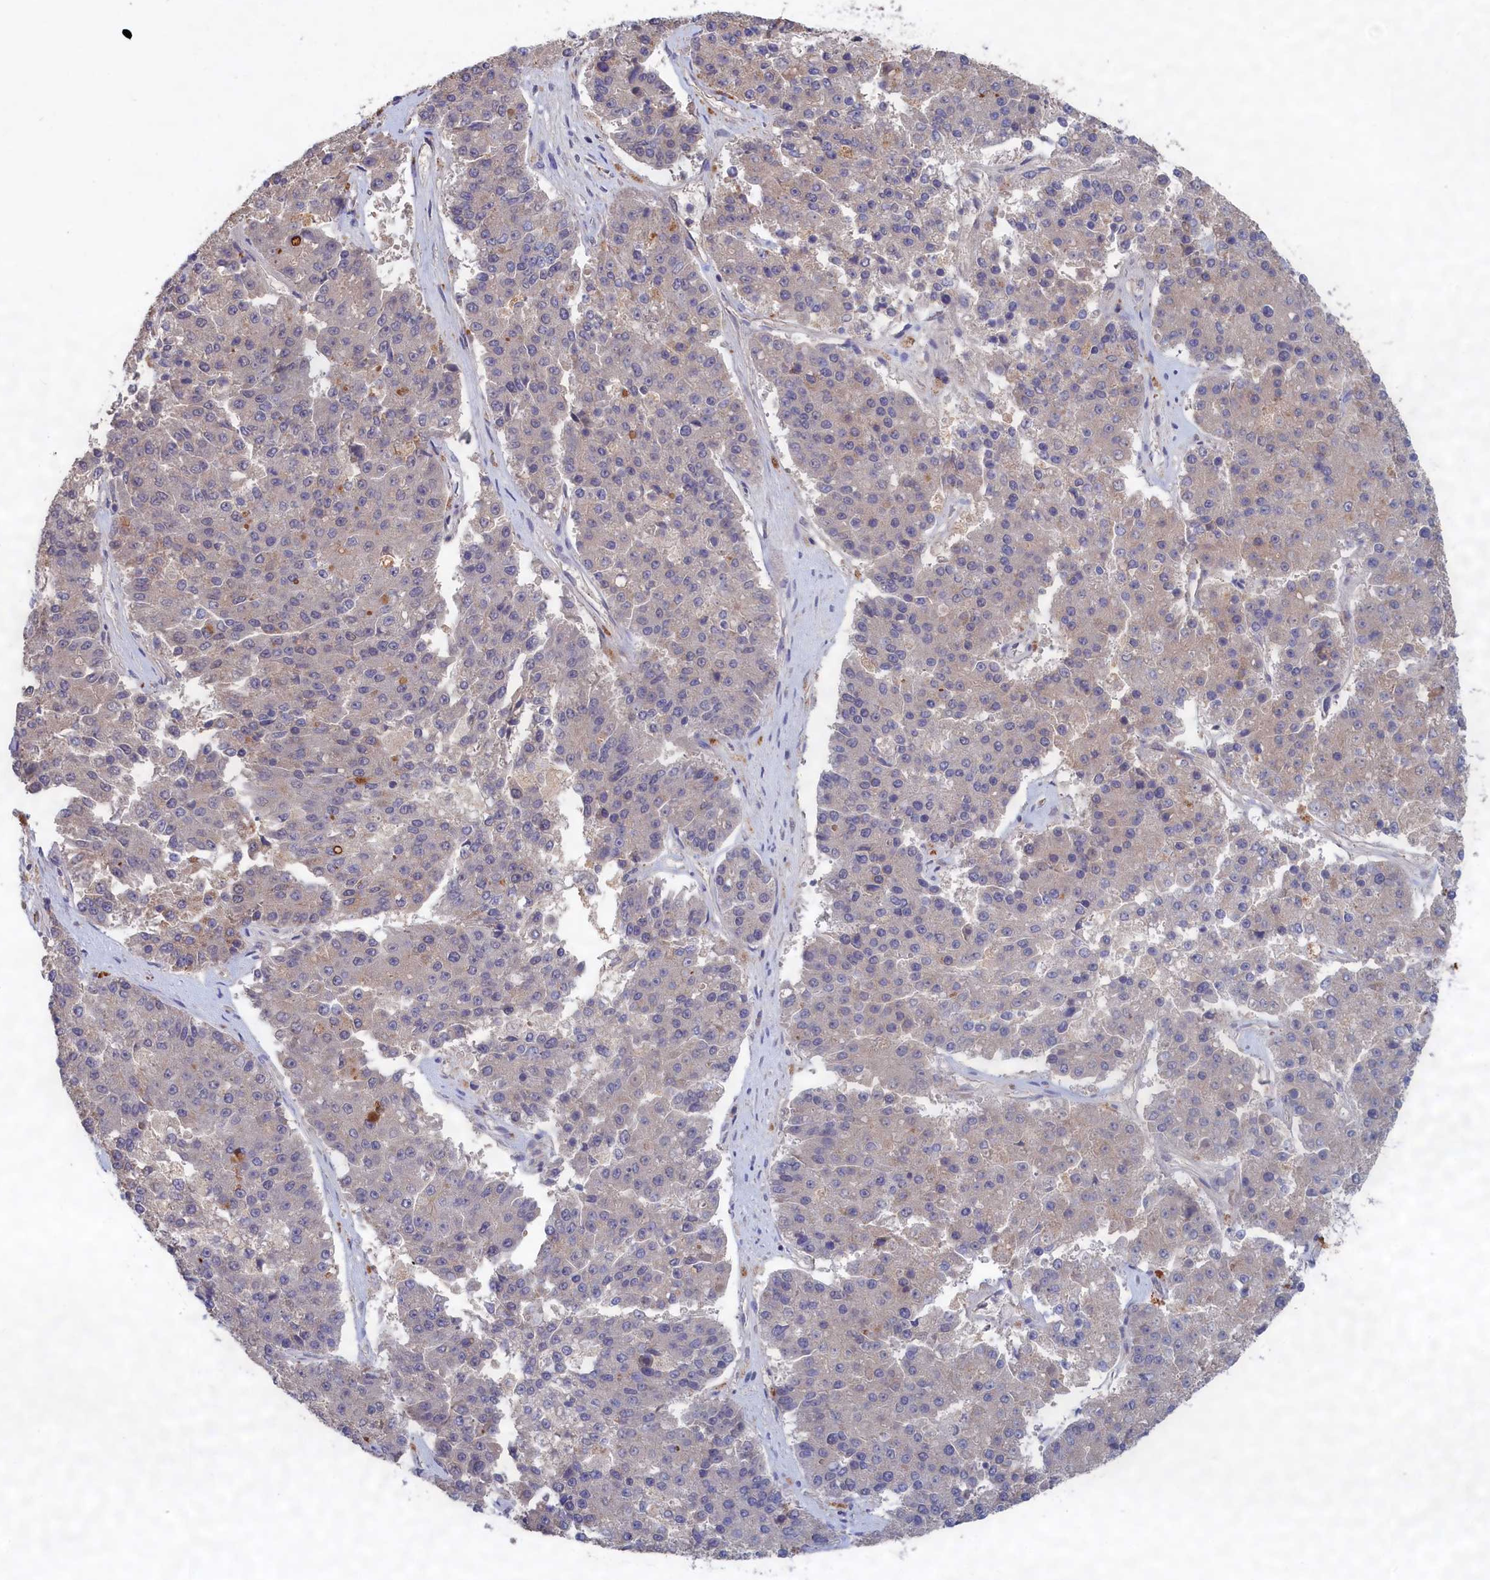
{"staining": {"intensity": "negative", "quantity": "none", "location": "none"}, "tissue": "pancreatic cancer", "cell_type": "Tumor cells", "image_type": "cancer", "snomed": [{"axis": "morphology", "description": "Adenocarcinoma, NOS"}, {"axis": "topography", "description": "Pancreas"}], "caption": "The IHC histopathology image has no significant staining in tumor cells of pancreatic adenocarcinoma tissue. (Brightfield microscopy of DAB IHC at high magnification).", "gene": "CELF5", "patient": {"sex": "male", "age": 50}}